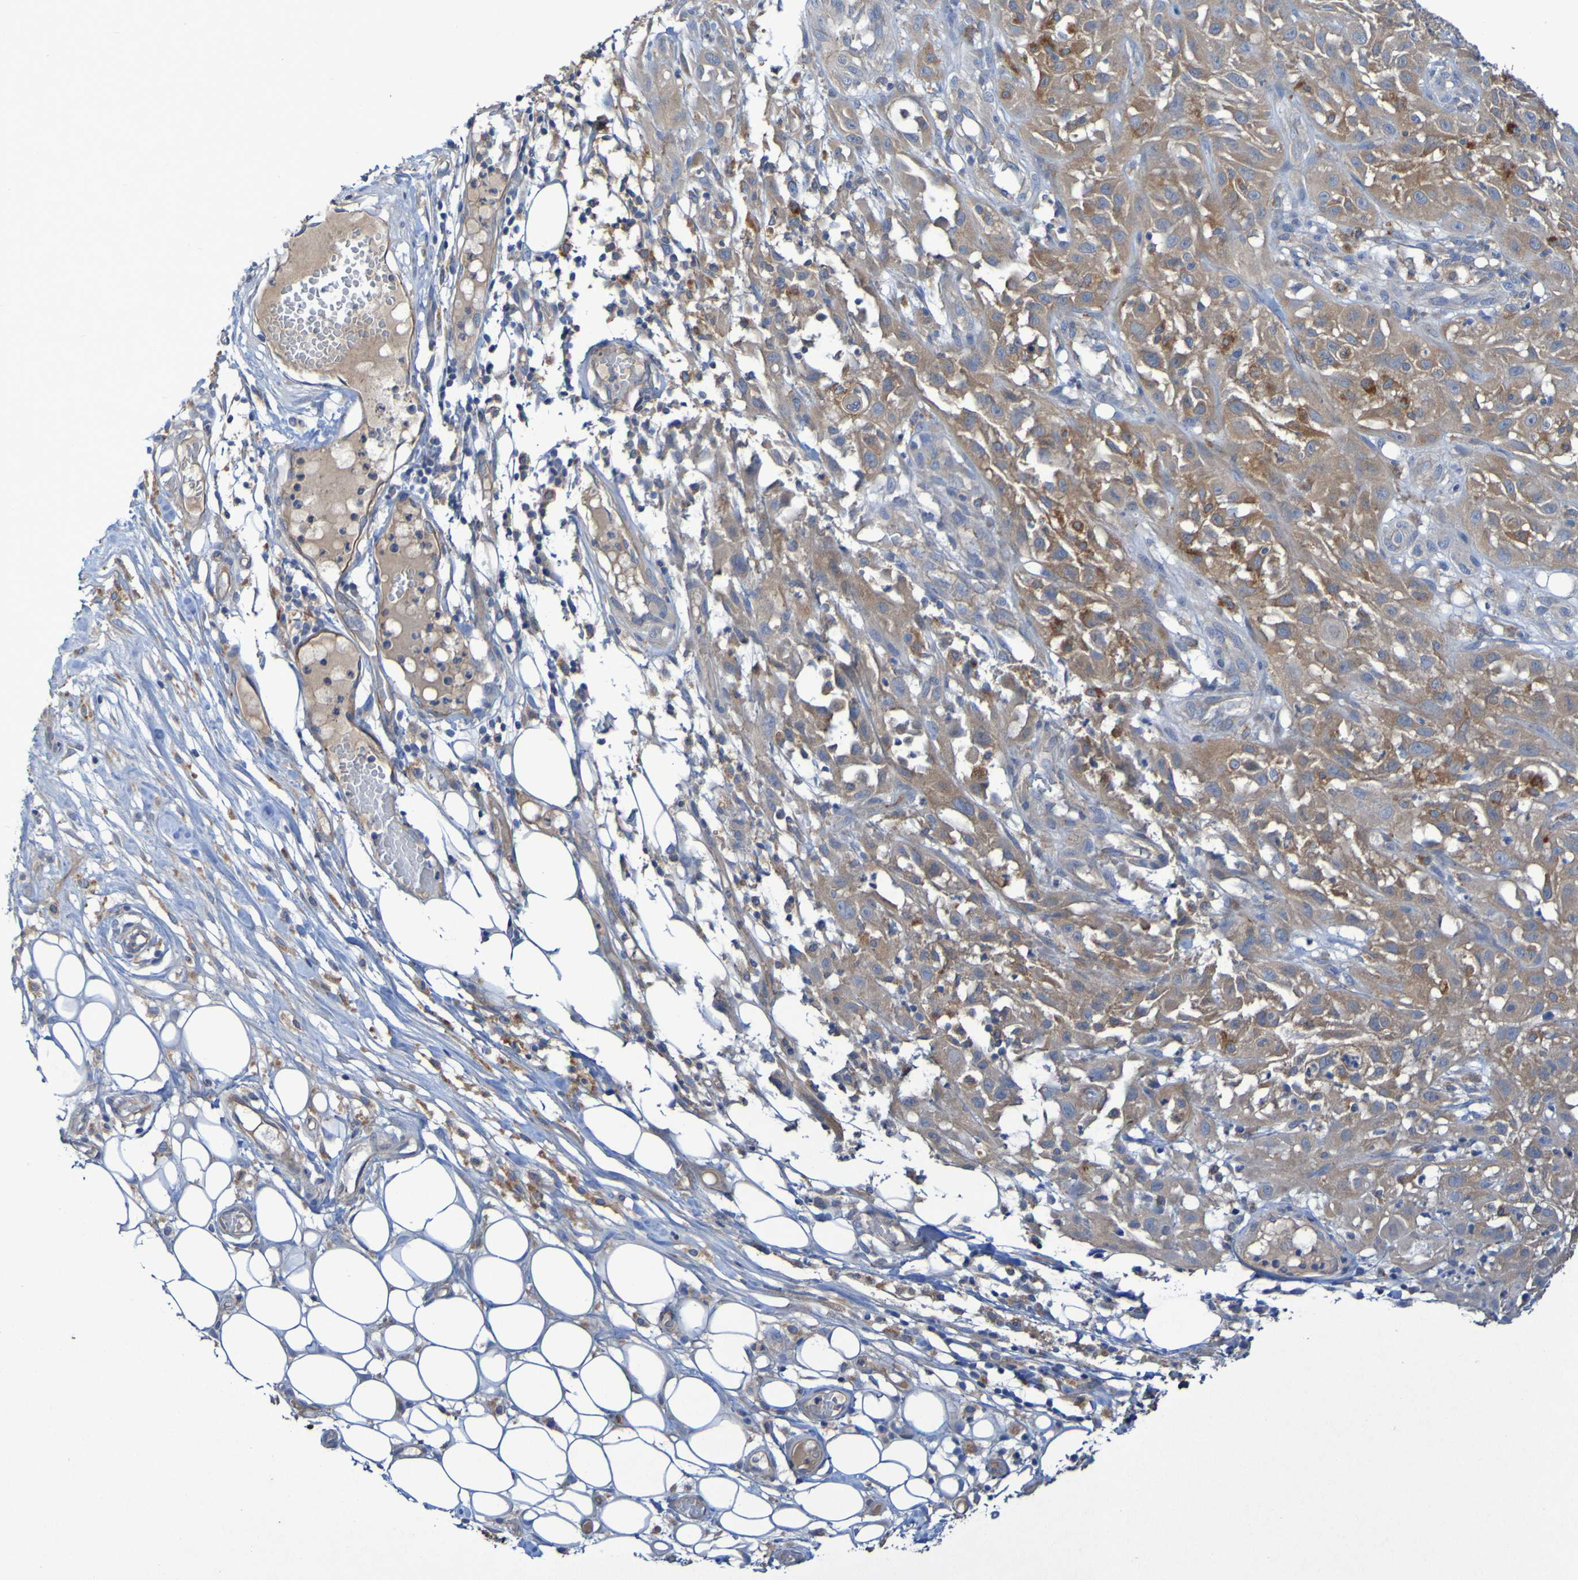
{"staining": {"intensity": "moderate", "quantity": ">75%", "location": "cytoplasmic/membranous"}, "tissue": "skin cancer", "cell_type": "Tumor cells", "image_type": "cancer", "snomed": [{"axis": "morphology", "description": "Squamous cell carcinoma, NOS"}, {"axis": "topography", "description": "Skin"}], "caption": "Moderate cytoplasmic/membranous expression is appreciated in about >75% of tumor cells in skin cancer.", "gene": "ARHGEF16", "patient": {"sex": "male", "age": 75}}